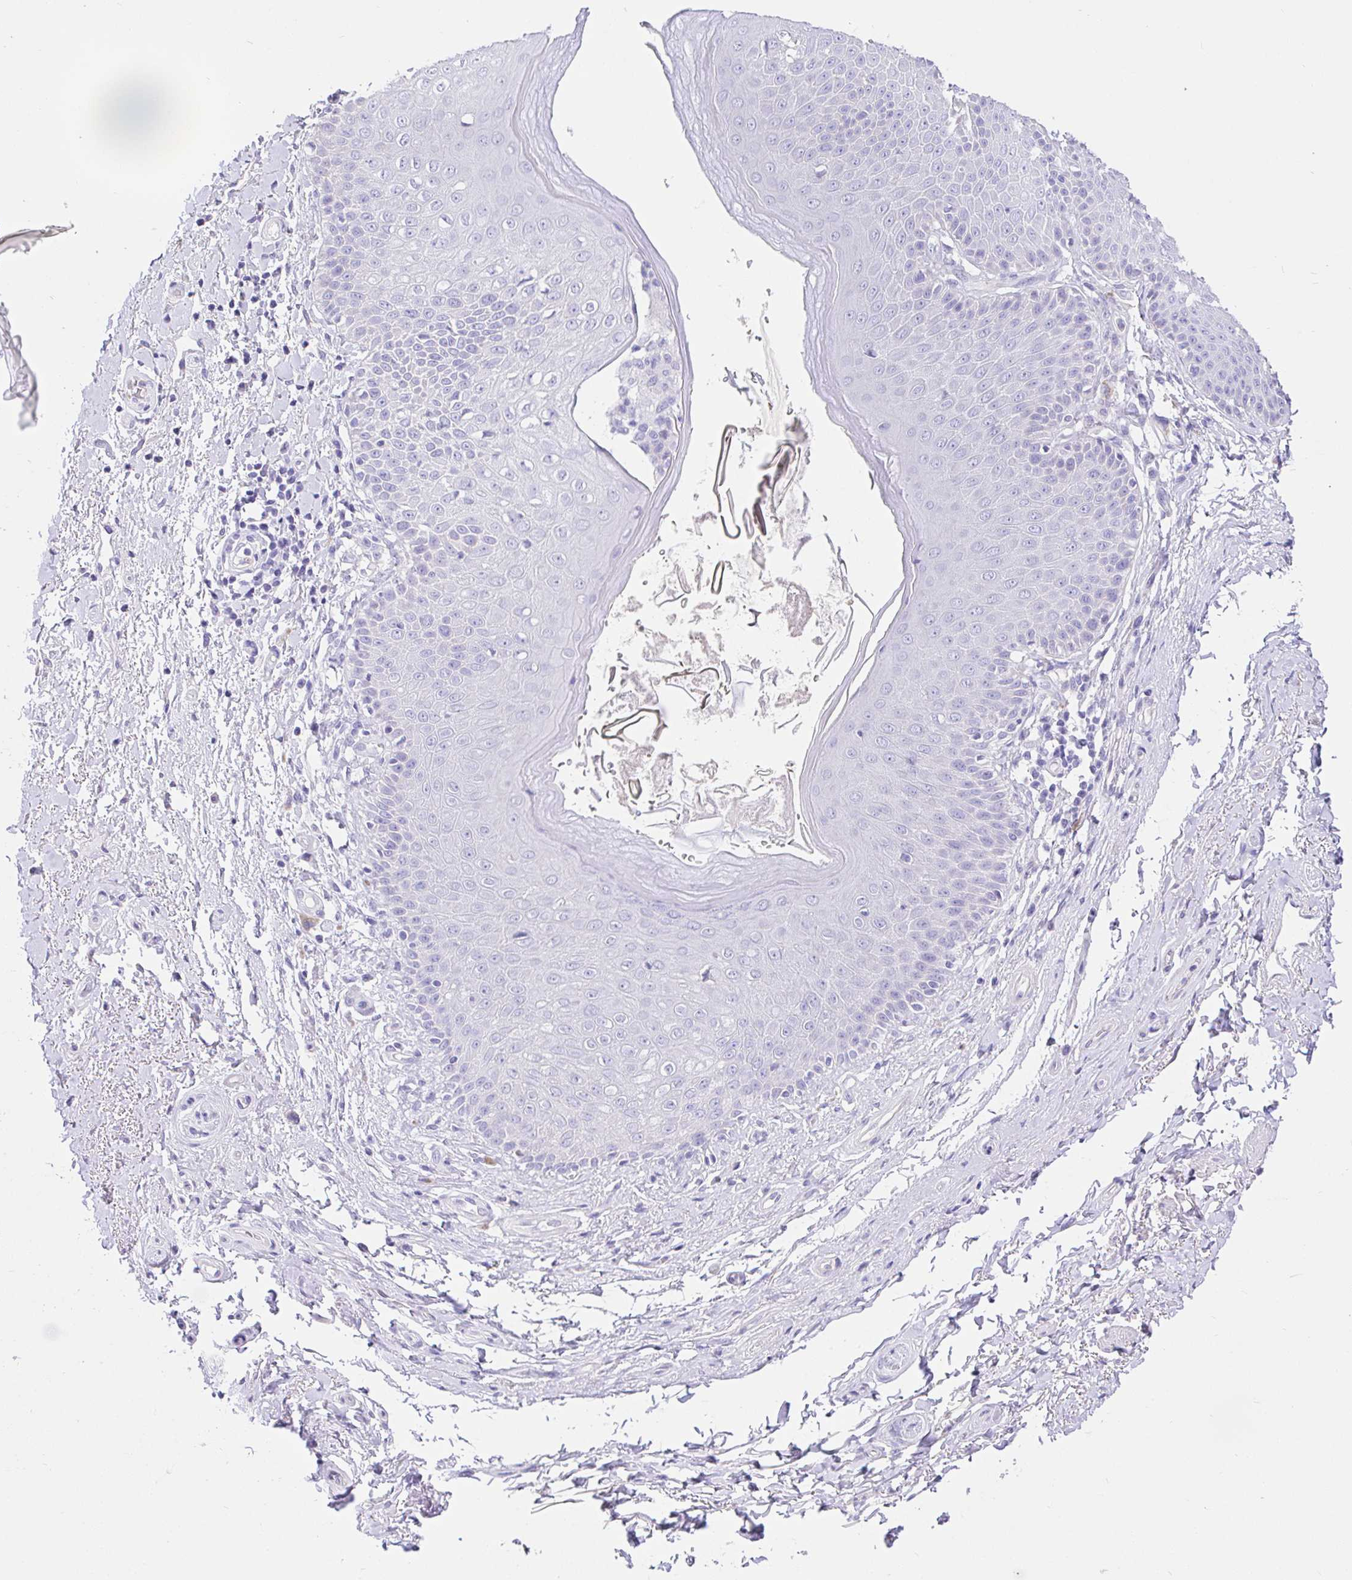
{"staining": {"intensity": "negative", "quantity": "none", "location": "none"}, "tissue": "adipose tissue", "cell_type": "Adipocytes", "image_type": "normal", "snomed": [{"axis": "morphology", "description": "Normal tissue, NOS"}, {"axis": "topography", "description": "Peripheral nerve tissue"}], "caption": "Protein analysis of normal adipose tissue reveals no significant staining in adipocytes. (IHC, brightfield microscopy, high magnification).", "gene": "CCDC62", "patient": {"sex": "male", "age": 51}}